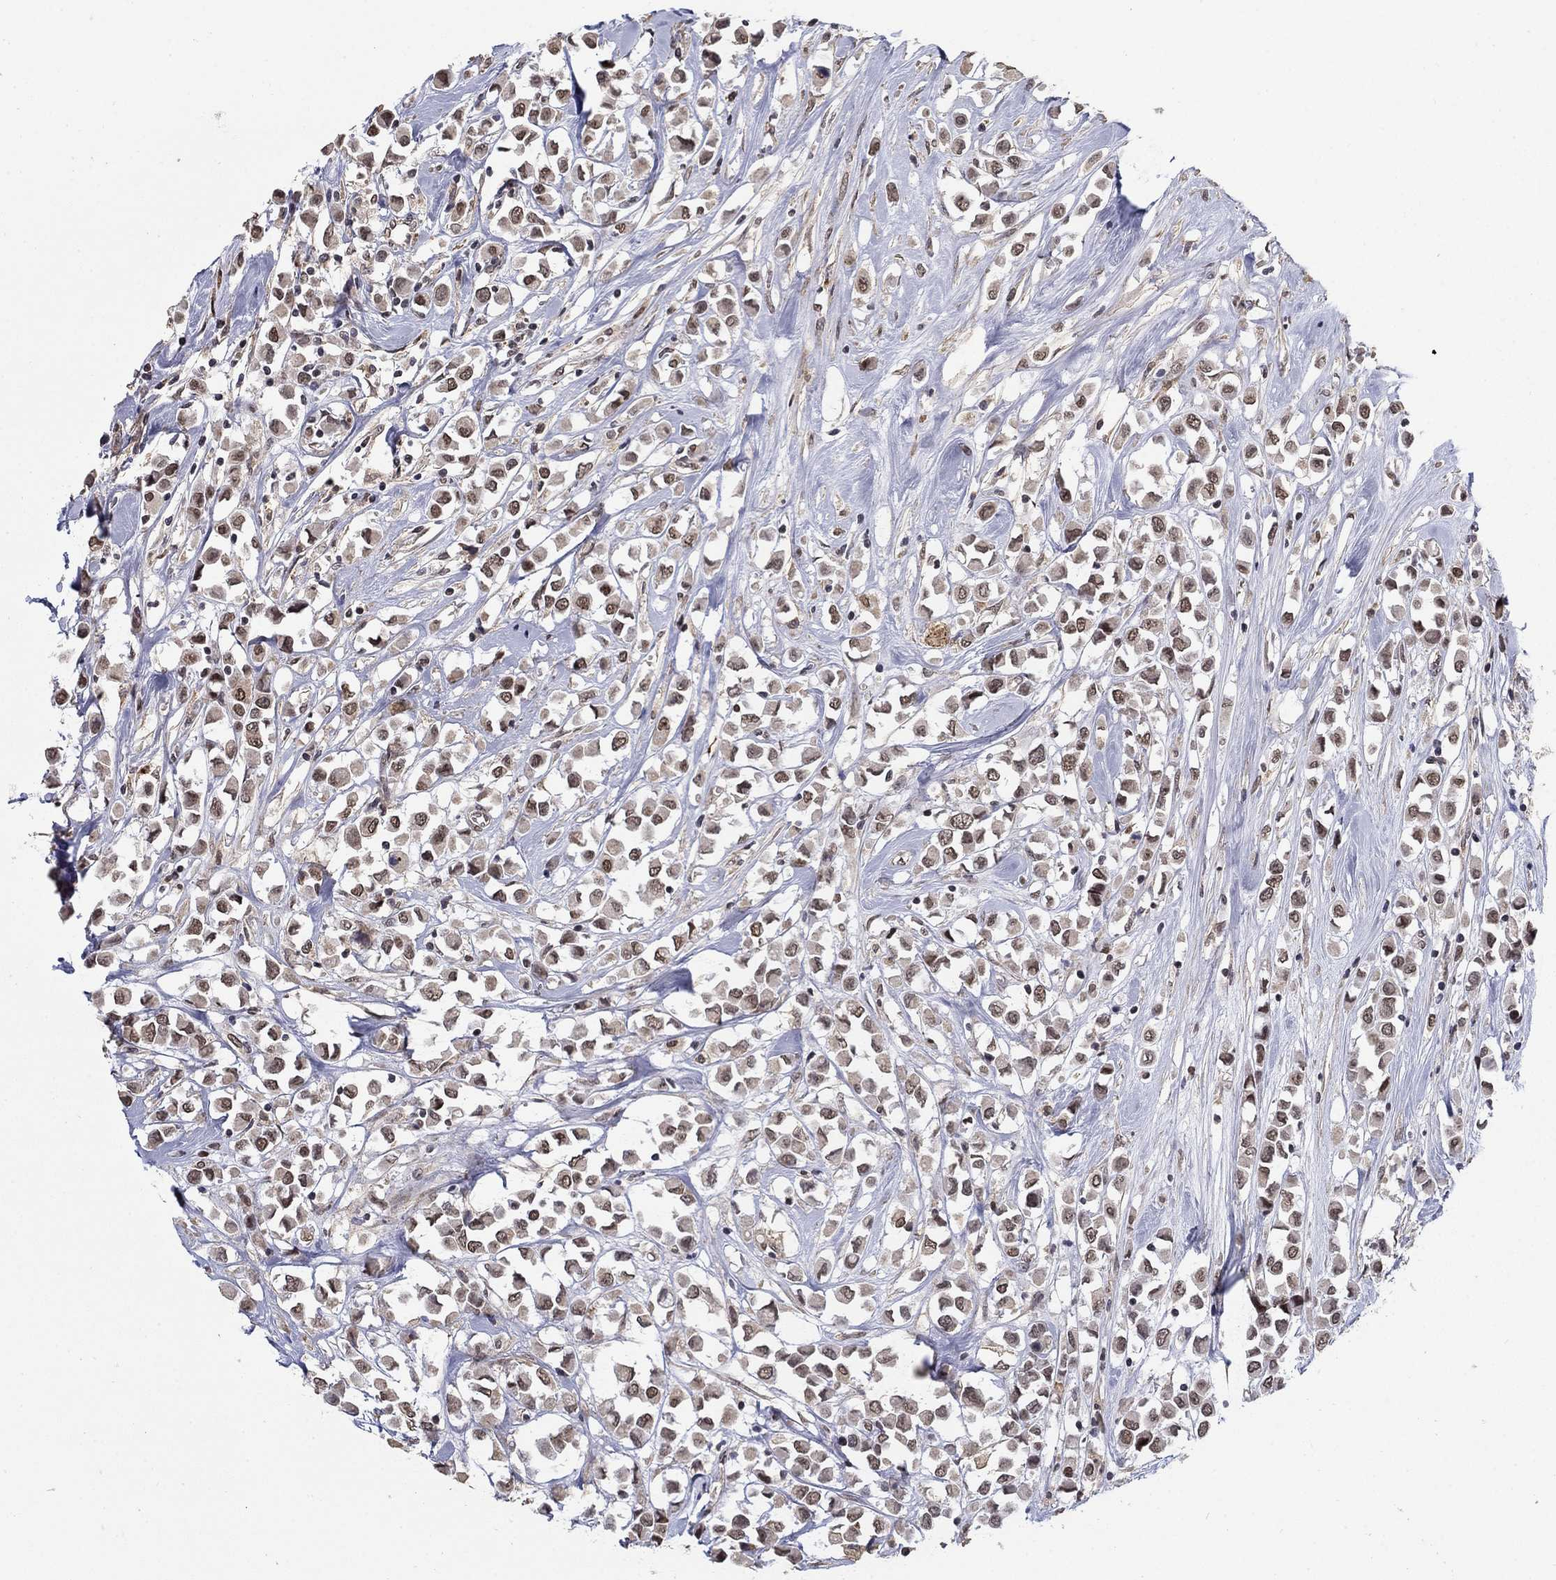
{"staining": {"intensity": "moderate", "quantity": "<25%", "location": "nuclear"}, "tissue": "breast cancer", "cell_type": "Tumor cells", "image_type": "cancer", "snomed": [{"axis": "morphology", "description": "Duct carcinoma"}, {"axis": "topography", "description": "Breast"}], "caption": "Moderate nuclear expression for a protein is seen in about <25% of tumor cells of breast intraductal carcinoma using immunohistochemistry.", "gene": "GRIA3", "patient": {"sex": "female", "age": 61}}